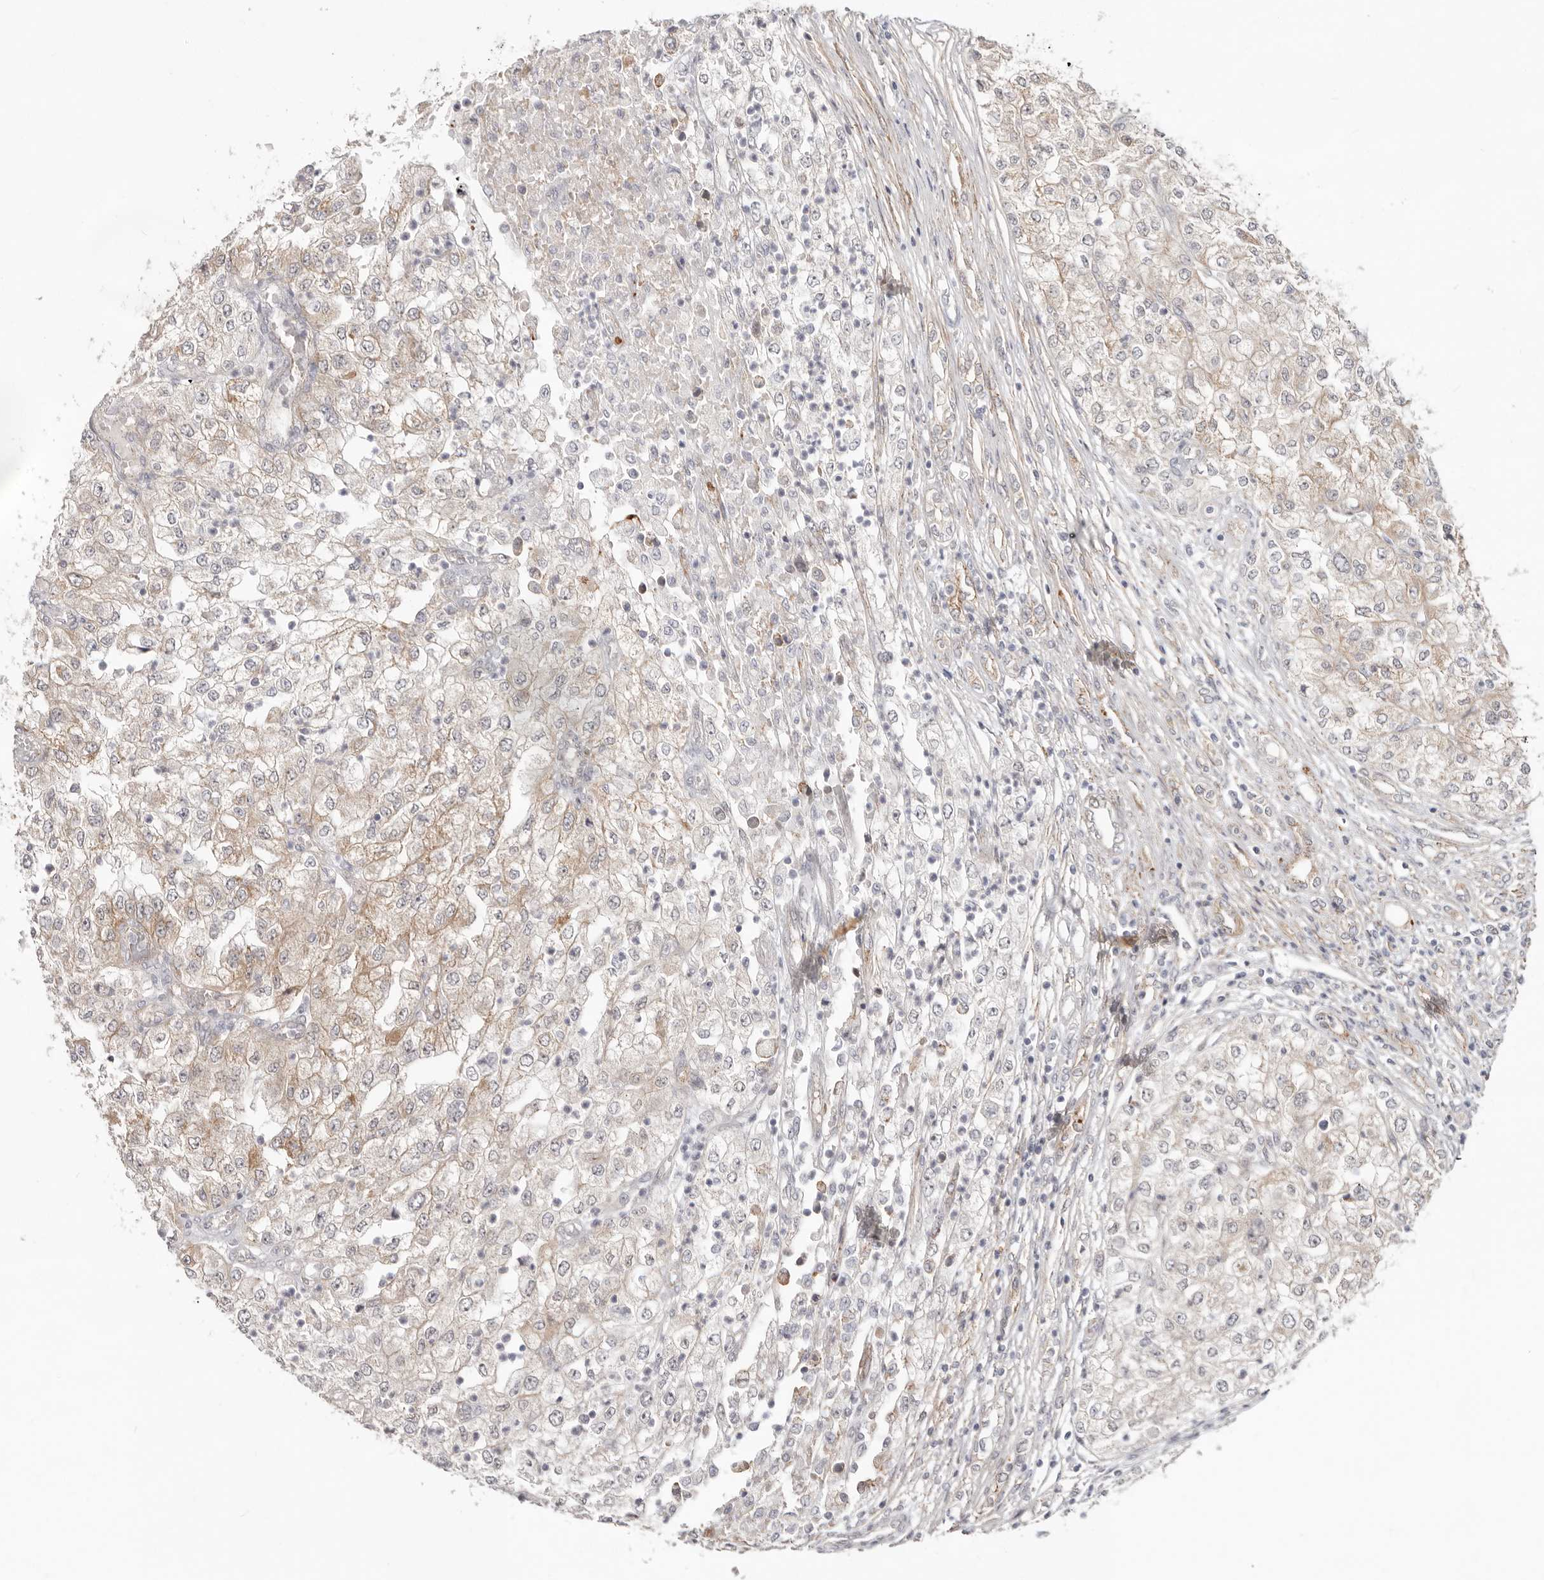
{"staining": {"intensity": "weak", "quantity": ">75%", "location": "cytoplasmic/membranous"}, "tissue": "renal cancer", "cell_type": "Tumor cells", "image_type": "cancer", "snomed": [{"axis": "morphology", "description": "Adenocarcinoma, NOS"}, {"axis": "topography", "description": "Kidney"}], "caption": "Weak cytoplasmic/membranous staining is appreciated in about >75% of tumor cells in renal adenocarcinoma.", "gene": "SZT2", "patient": {"sex": "female", "age": 54}}